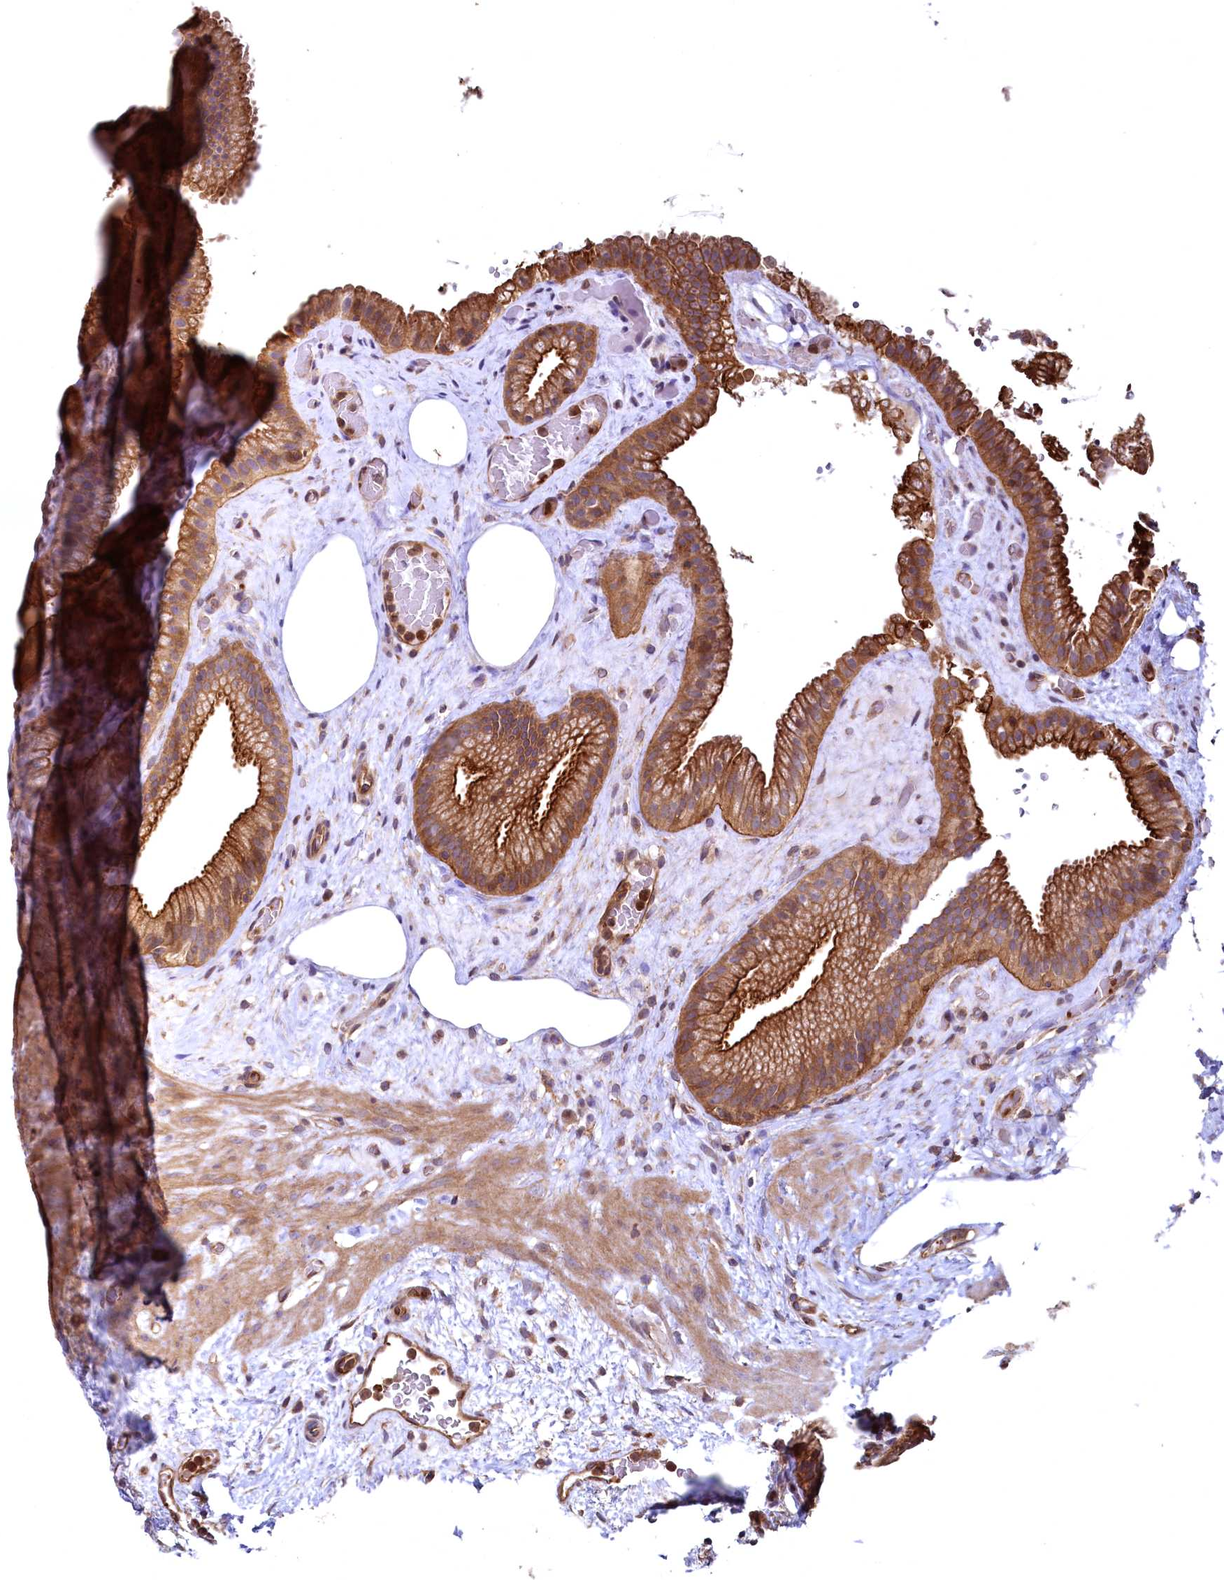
{"staining": {"intensity": "strong", "quantity": ">75%", "location": "cytoplasmic/membranous"}, "tissue": "gallbladder", "cell_type": "Glandular cells", "image_type": "normal", "snomed": [{"axis": "morphology", "description": "Normal tissue, NOS"}, {"axis": "morphology", "description": "Inflammation, NOS"}, {"axis": "topography", "description": "Gallbladder"}], "caption": "IHC photomicrograph of normal gallbladder: human gallbladder stained using immunohistochemistry (IHC) displays high levels of strong protein expression localized specifically in the cytoplasmic/membranous of glandular cells, appearing as a cytoplasmic/membranous brown color.", "gene": "SVIP", "patient": {"sex": "male", "age": 51}}